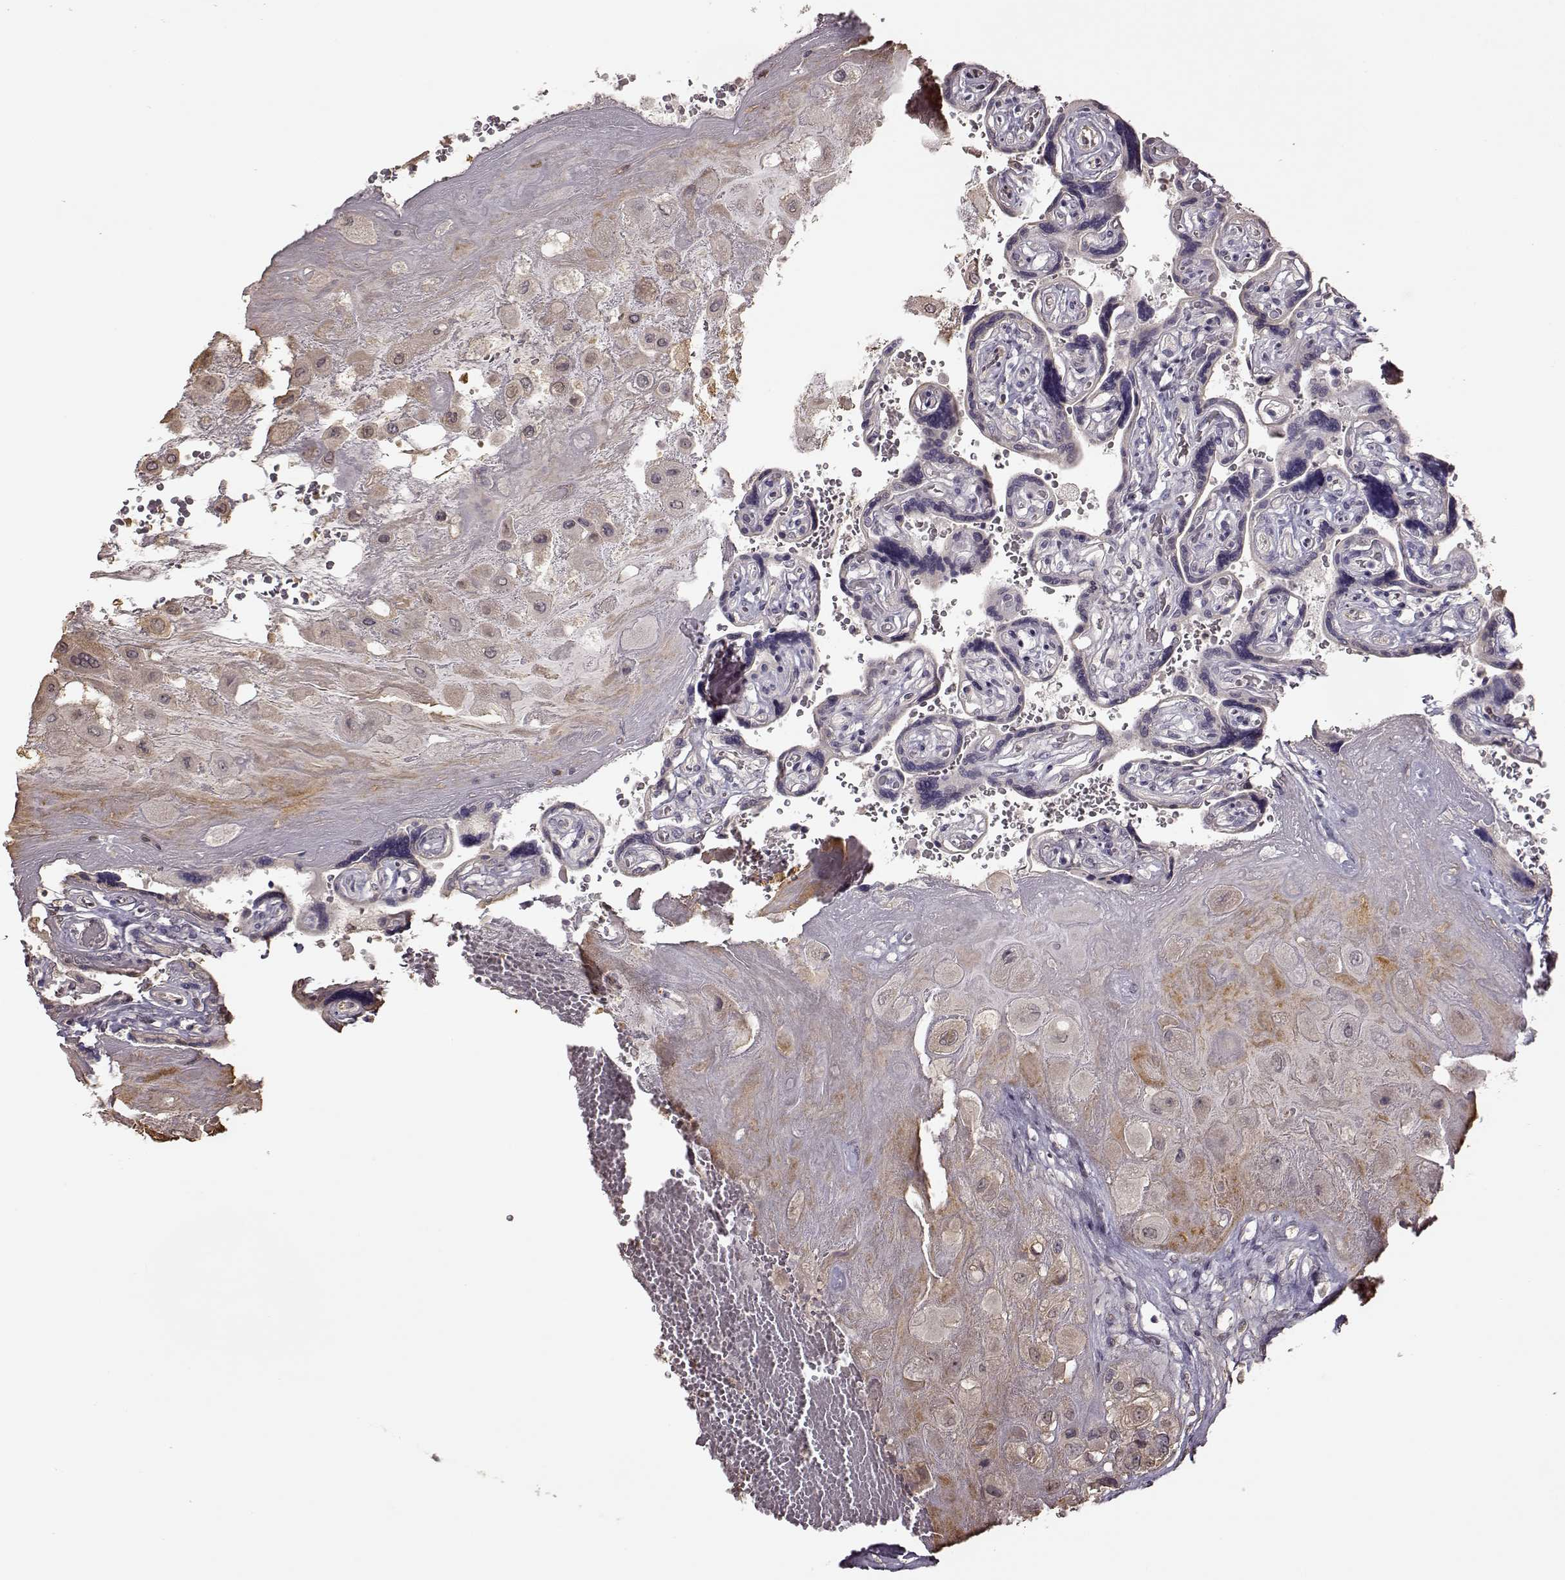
{"staining": {"intensity": "negative", "quantity": "none", "location": "none"}, "tissue": "placenta", "cell_type": "Decidual cells", "image_type": "normal", "snomed": [{"axis": "morphology", "description": "Normal tissue, NOS"}, {"axis": "topography", "description": "Placenta"}], "caption": "A micrograph of placenta stained for a protein displays no brown staining in decidual cells. Nuclei are stained in blue.", "gene": "CRB1", "patient": {"sex": "female", "age": 32}}